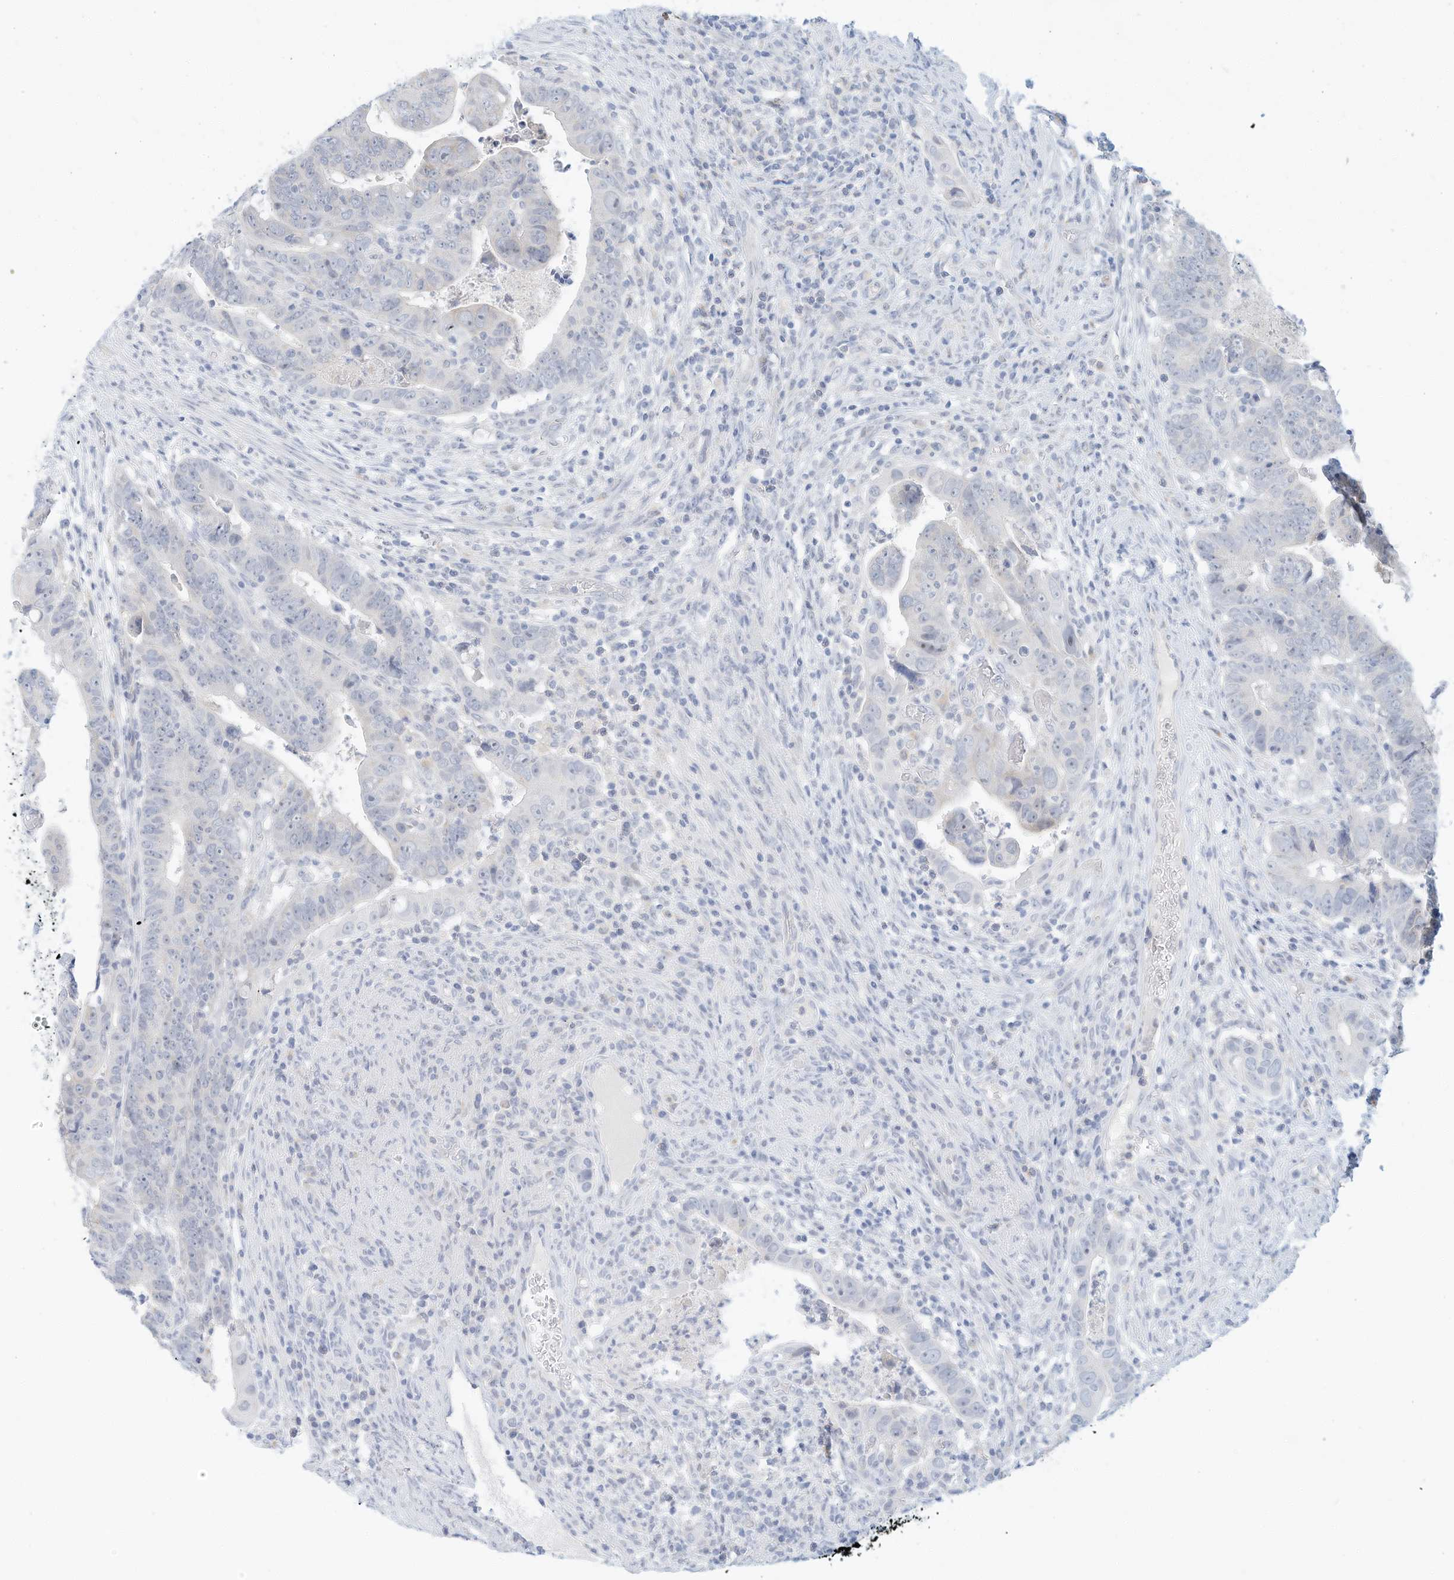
{"staining": {"intensity": "negative", "quantity": "none", "location": "none"}, "tissue": "colorectal cancer", "cell_type": "Tumor cells", "image_type": "cancer", "snomed": [{"axis": "morphology", "description": "Normal tissue, NOS"}, {"axis": "morphology", "description": "Adenocarcinoma, NOS"}, {"axis": "topography", "description": "Rectum"}], "caption": "Tumor cells show no significant staining in colorectal cancer (adenocarcinoma).", "gene": "PAK6", "patient": {"sex": "female", "age": 65}}